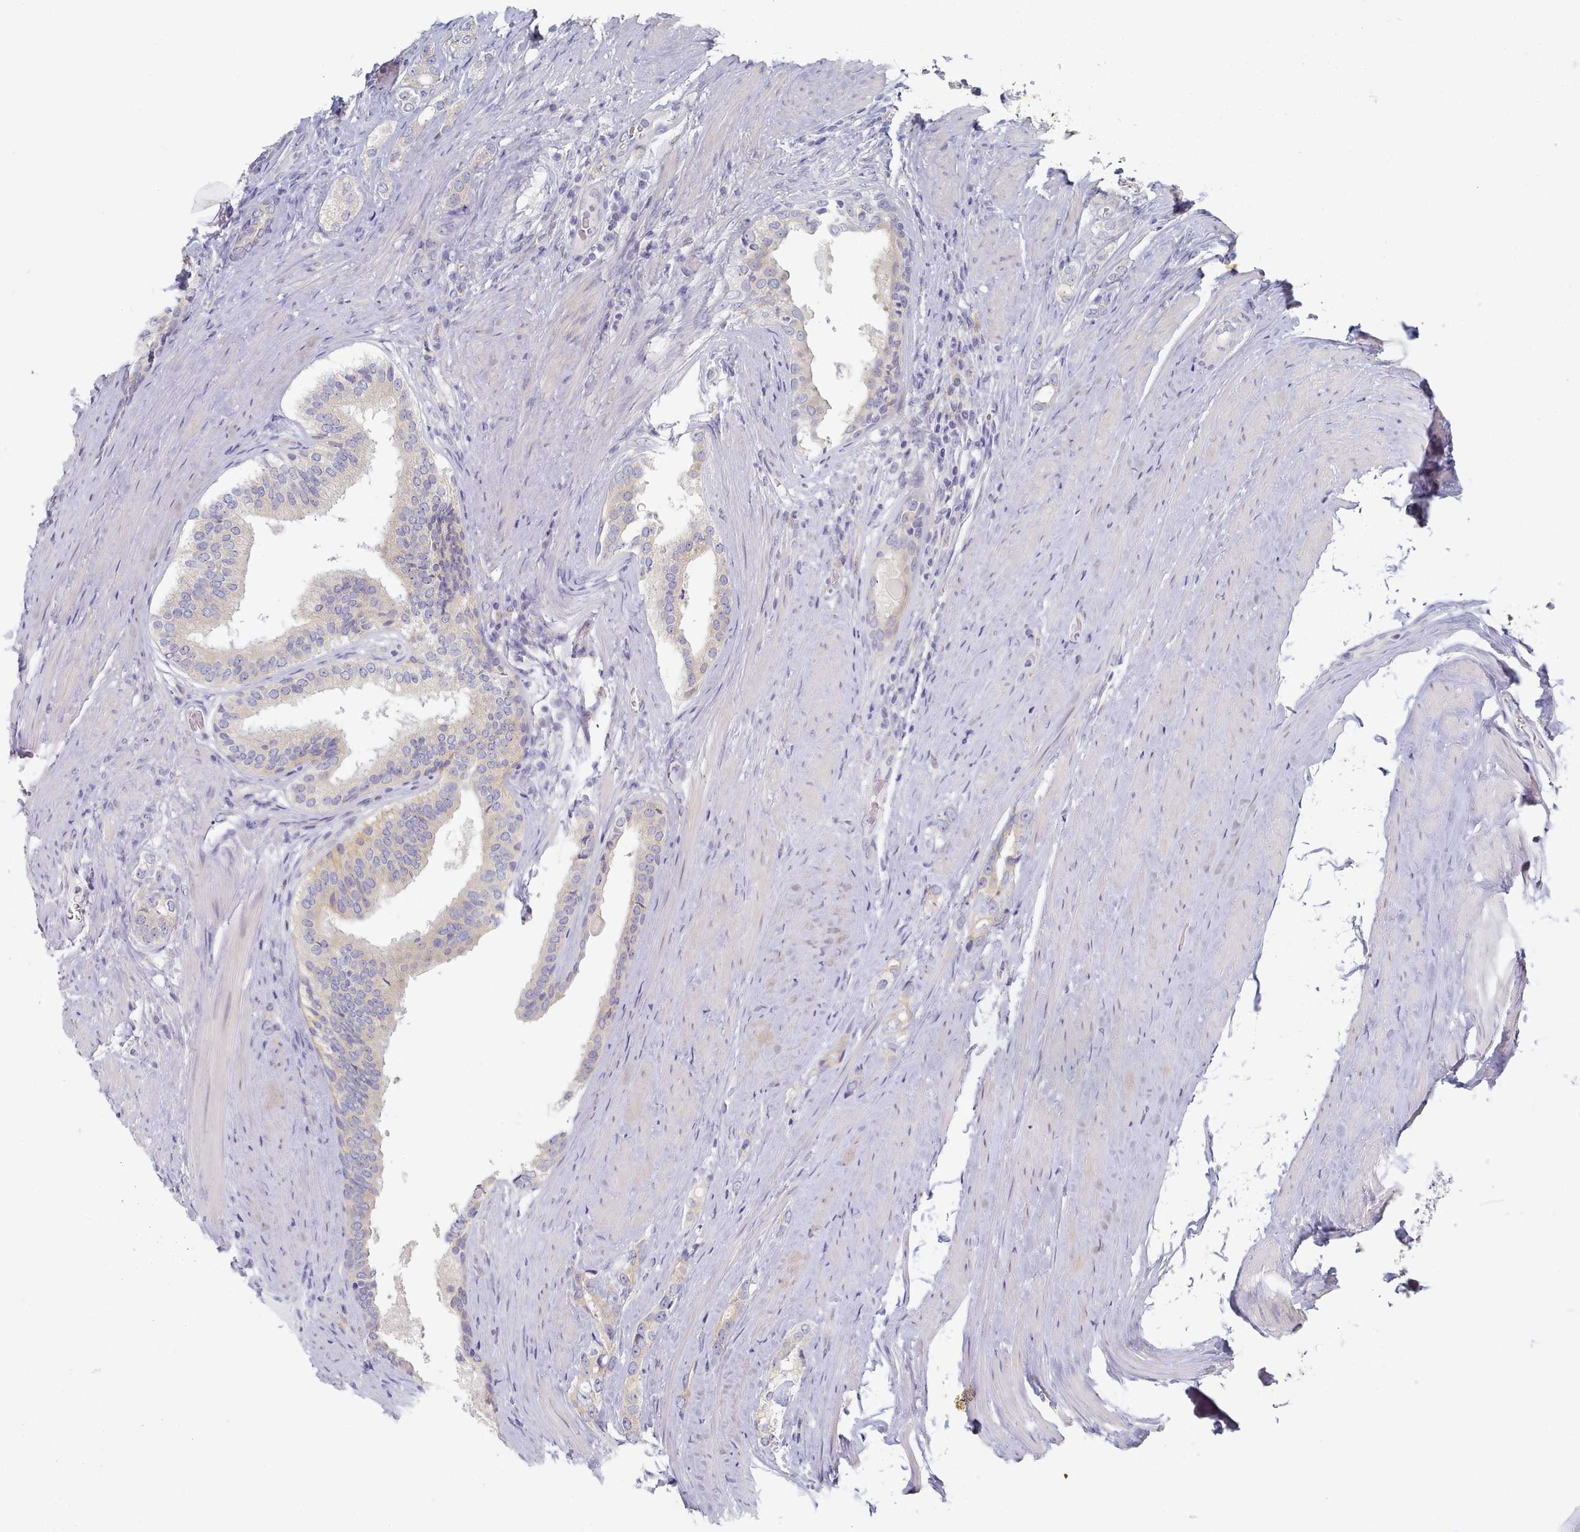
{"staining": {"intensity": "weak", "quantity": "<25%", "location": "cytoplasmic/membranous"}, "tissue": "prostate cancer", "cell_type": "Tumor cells", "image_type": "cancer", "snomed": [{"axis": "morphology", "description": "Adenocarcinoma, High grade"}, {"axis": "topography", "description": "Prostate"}], "caption": "Photomicrograph shows no protein positivity in tumor cells of prostate adenocarcinoma (high-grade) tissue. Brightfield microscopy of immunohistochemistry (IHC) stained with DAB (3,3'-diaminobenzidine) (brown) and hematoxylin (blue), captured at high magnification.", "gene": "TYW1B", "patient": {"sex": "male", "age": 63}}